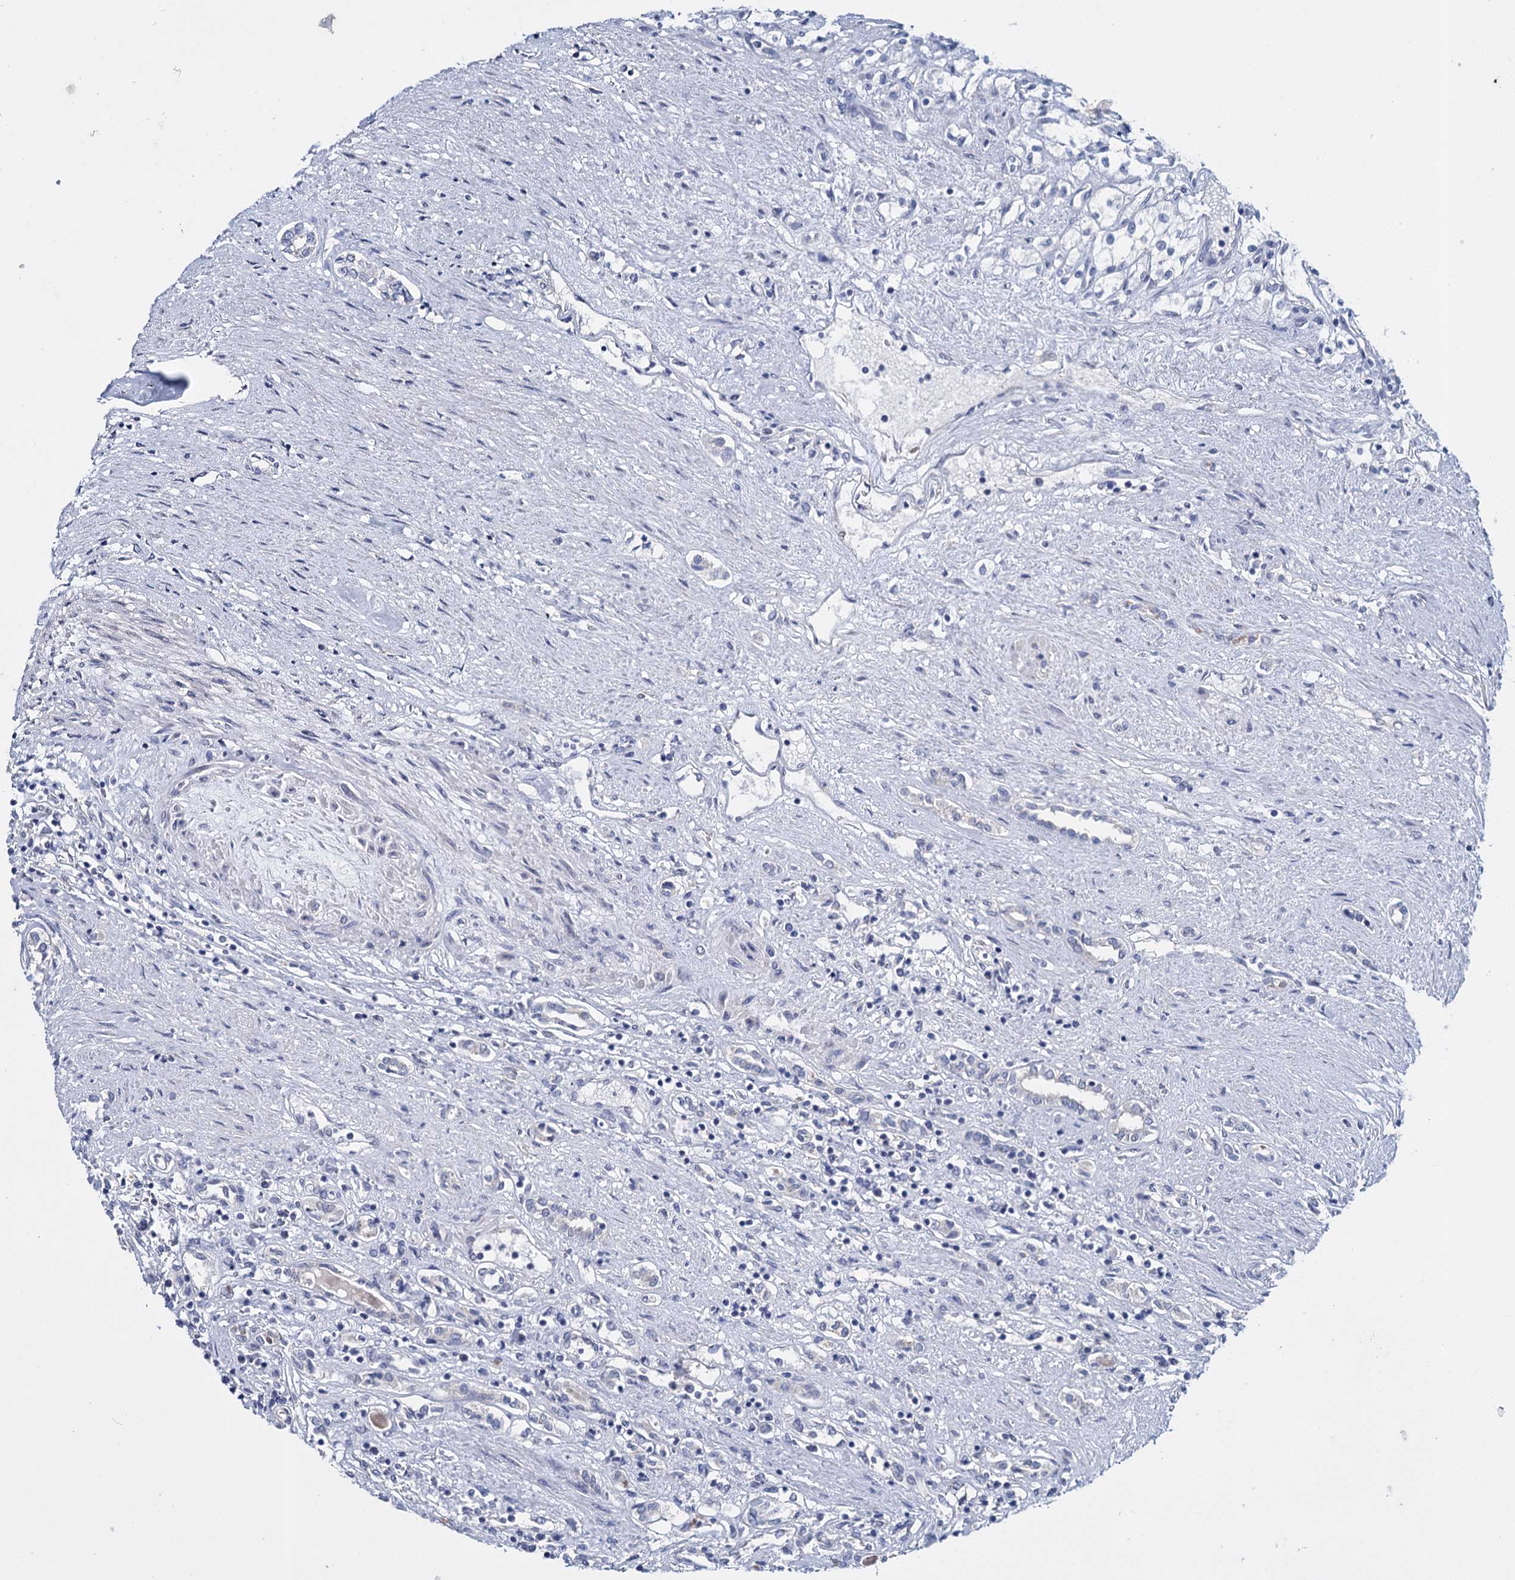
{"staining": {"intensity": "negative", "quantity": "none", "location": "none"}, "tissue": "renal cancer", "cell_type": "Tumor cells", "image_type": "cancer", "snomed": [{"axis": "morphology", "description": "Adenocarcinoma, NOS"}, {"axis": "topography", "description": "Kidney"}], "caption": "Tumor cells show no significant positivity in renal cancer.", "gene": "GSTM2", "patient": {"sex": "male", "age": 59}}